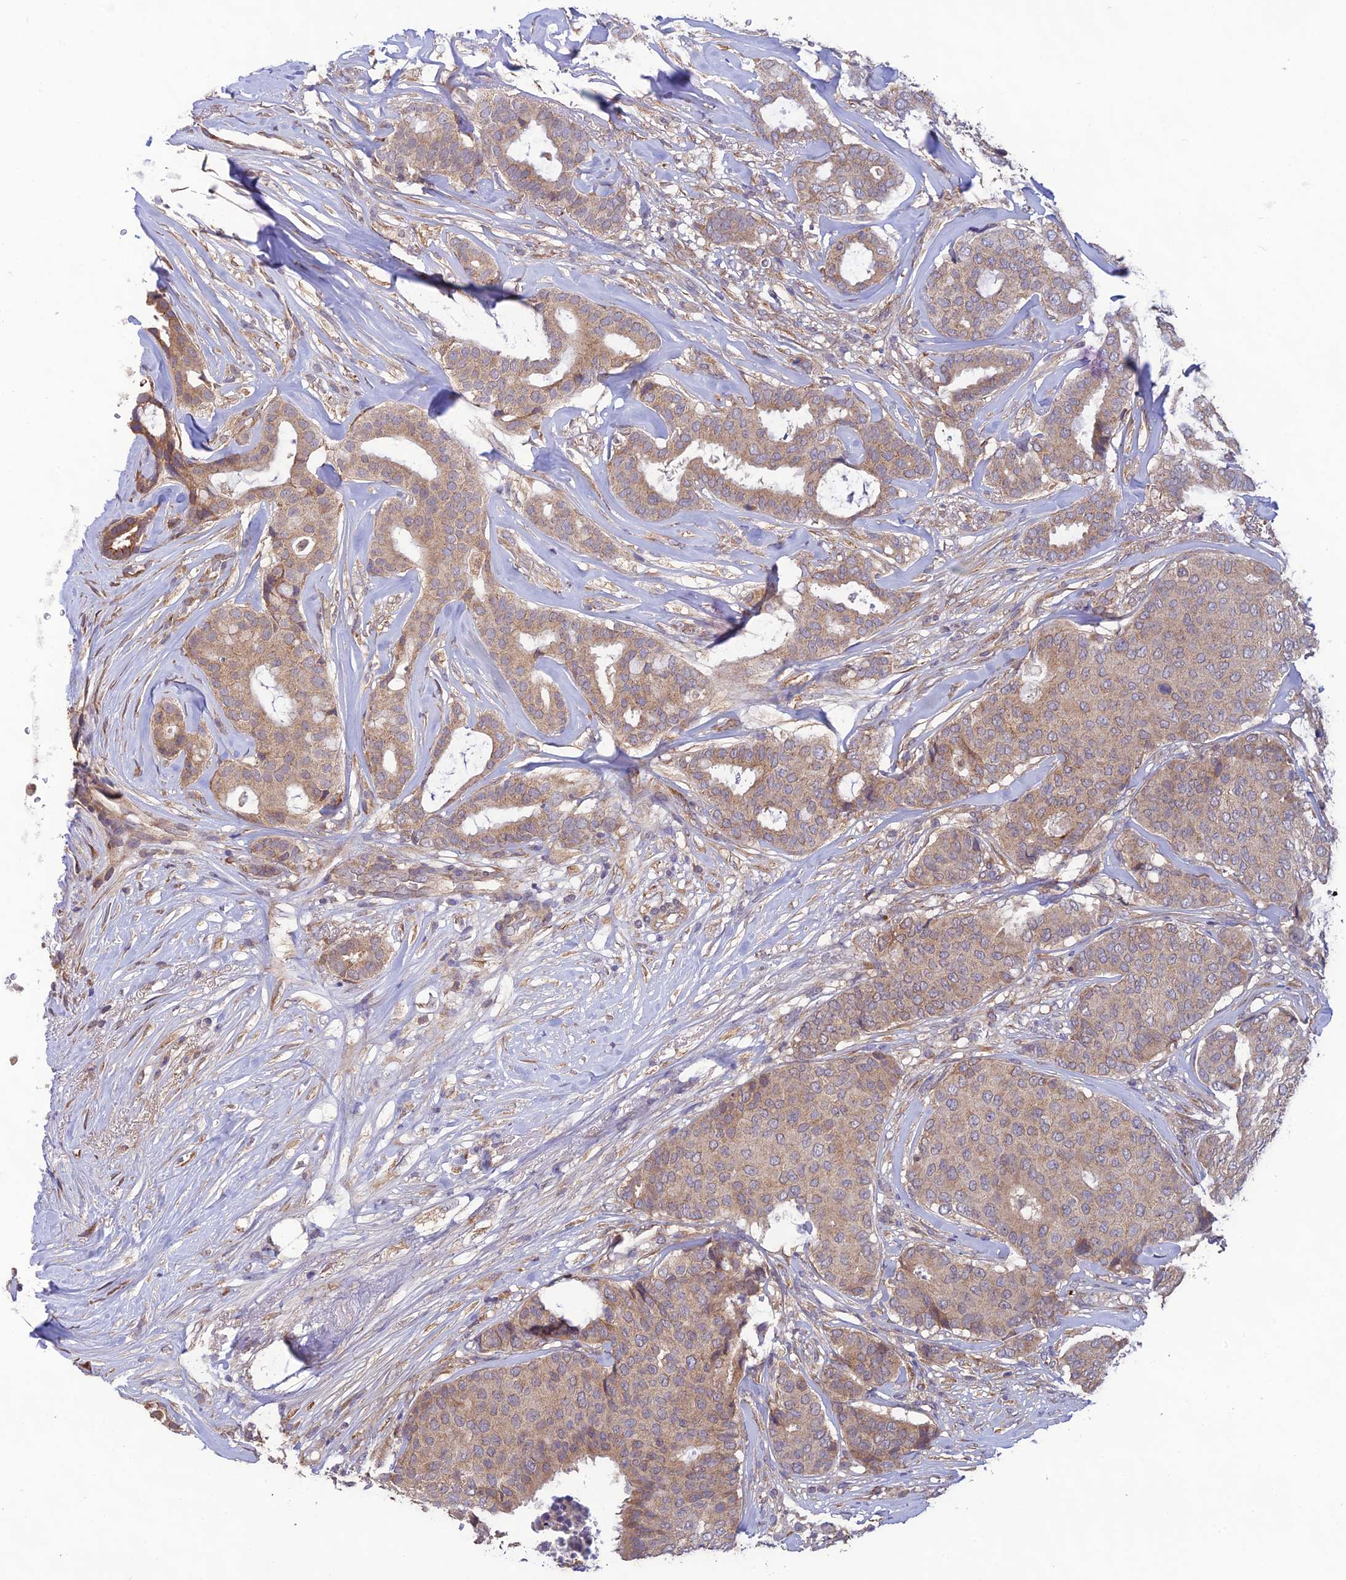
{"staining": {"intensity": "moderate", "quantity": ">75%", "location": "cytoplasmic/membranous"}, "tissue": "breast cancer", "cell_type": "Tumor cells", "image_type": "cancer", "snomed": [{"axis": "morphology", "description": "Duct carcinoma"}, {"axis": "topography", "description": "Breast"}], "caption": "High-power microscopy captured an IHC histopathology image of breast cancer, revealing moderate cytoplasmic/membranous staining in about >75% of tumor cells. The protein of interest is shown in brown color, while the nuclei are stained blue.", "gene": "MRNIP", "patient": {"sex": "female", "age": 75}}